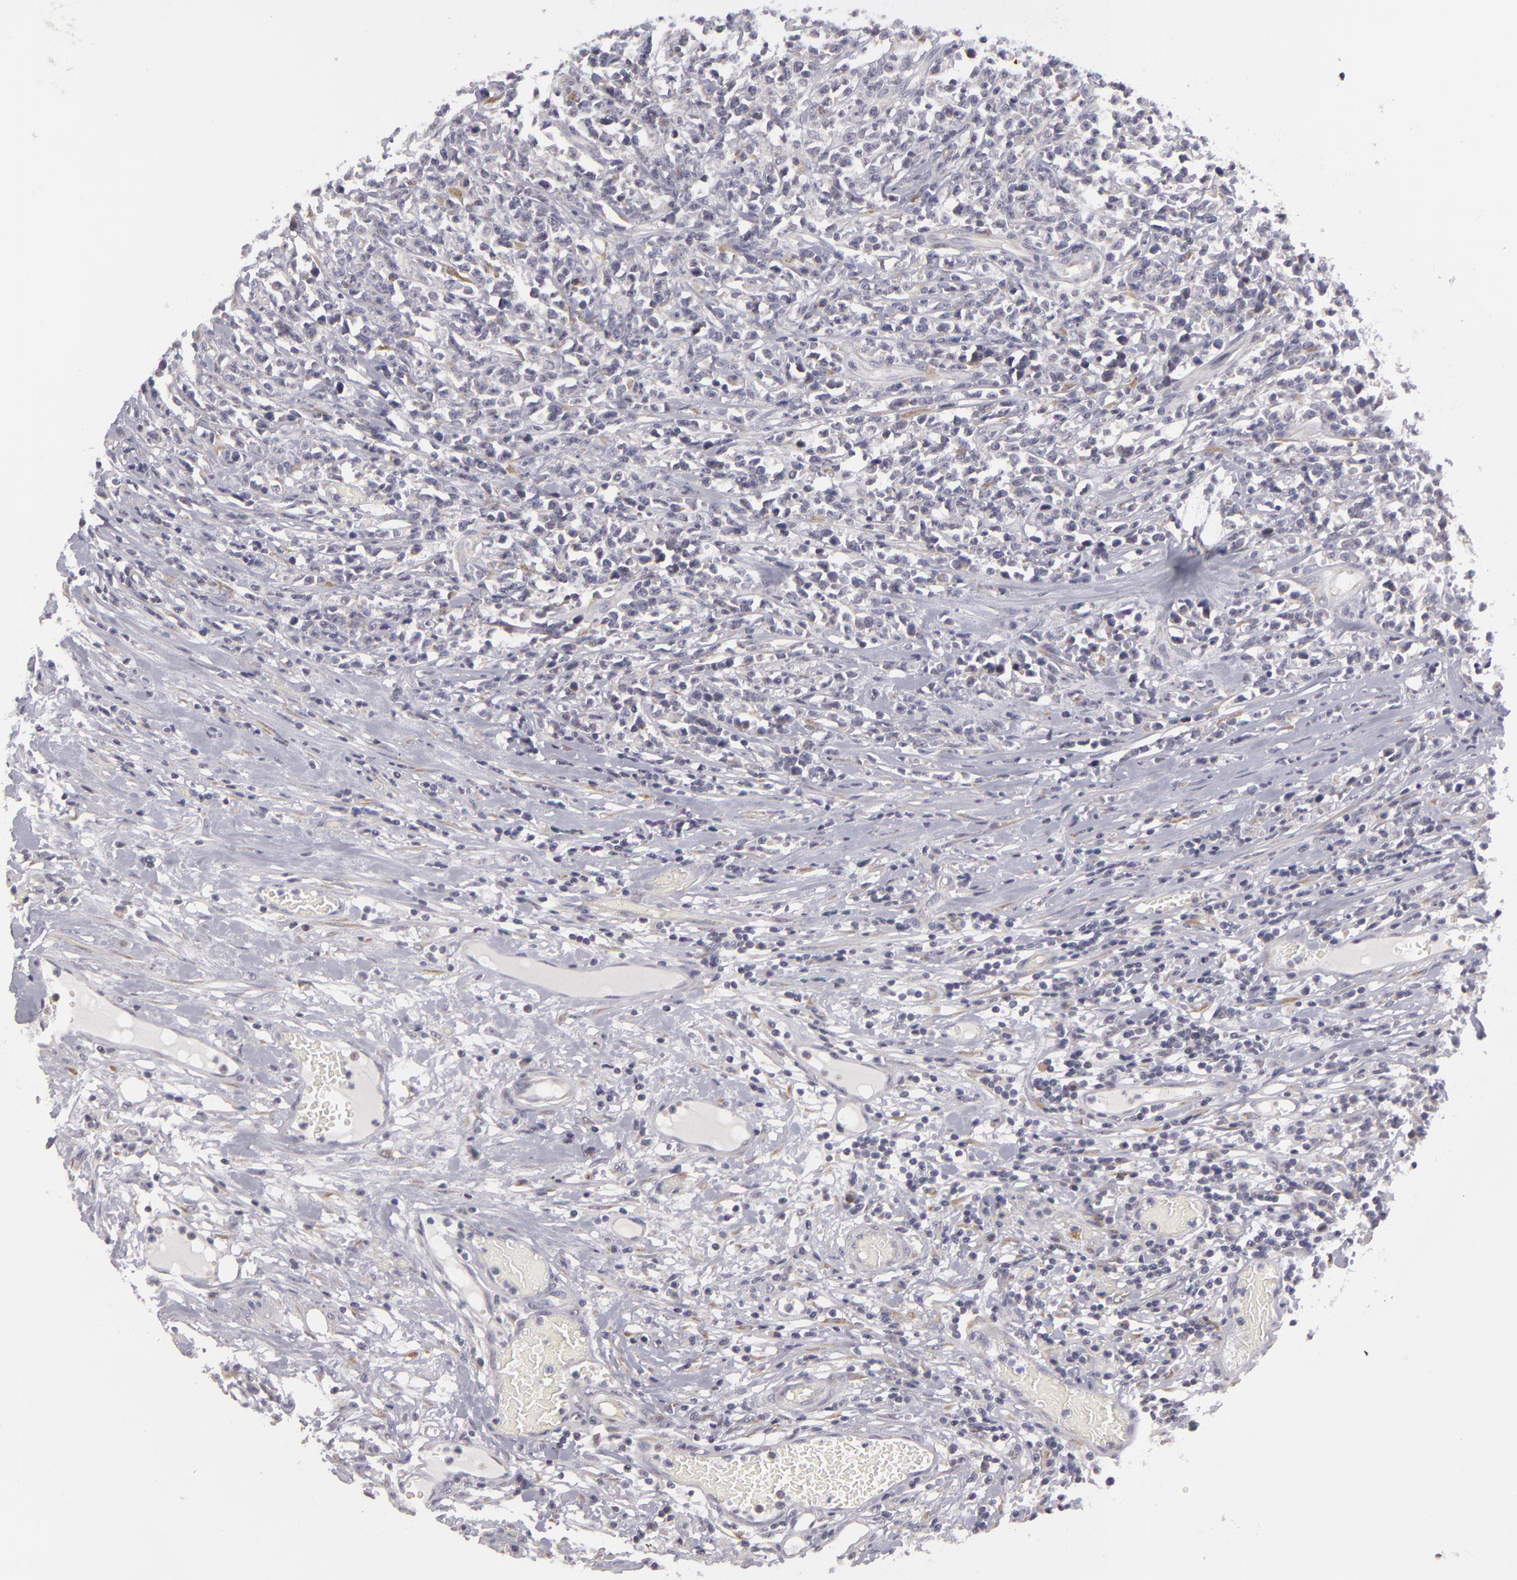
{"staining": {"intensity": "weak", "quantity": "<25%", "location": "cytoplasmic/membranous"}, "tissue": "lymphoma", "cell_type": "Tumor cells", "image_type": "cancer", "snomed": [{"axis": "morphology", "description": "Malignant lymphoma, non-Hodgkin's type, High grade"}, {"axis": "topography", "description": "Colon"}], "caption": "A photomicrograph of human high-grade malignant lymphoma, non-Hodgkin's type is negative for staining in tumor cells. (DAB (3,3'-diaminobenzidine) IHC visualized using brightfield microscopy, high magnification).", "gene": "ATP2B3", "patient": {"sex": "male", "age": 82}}